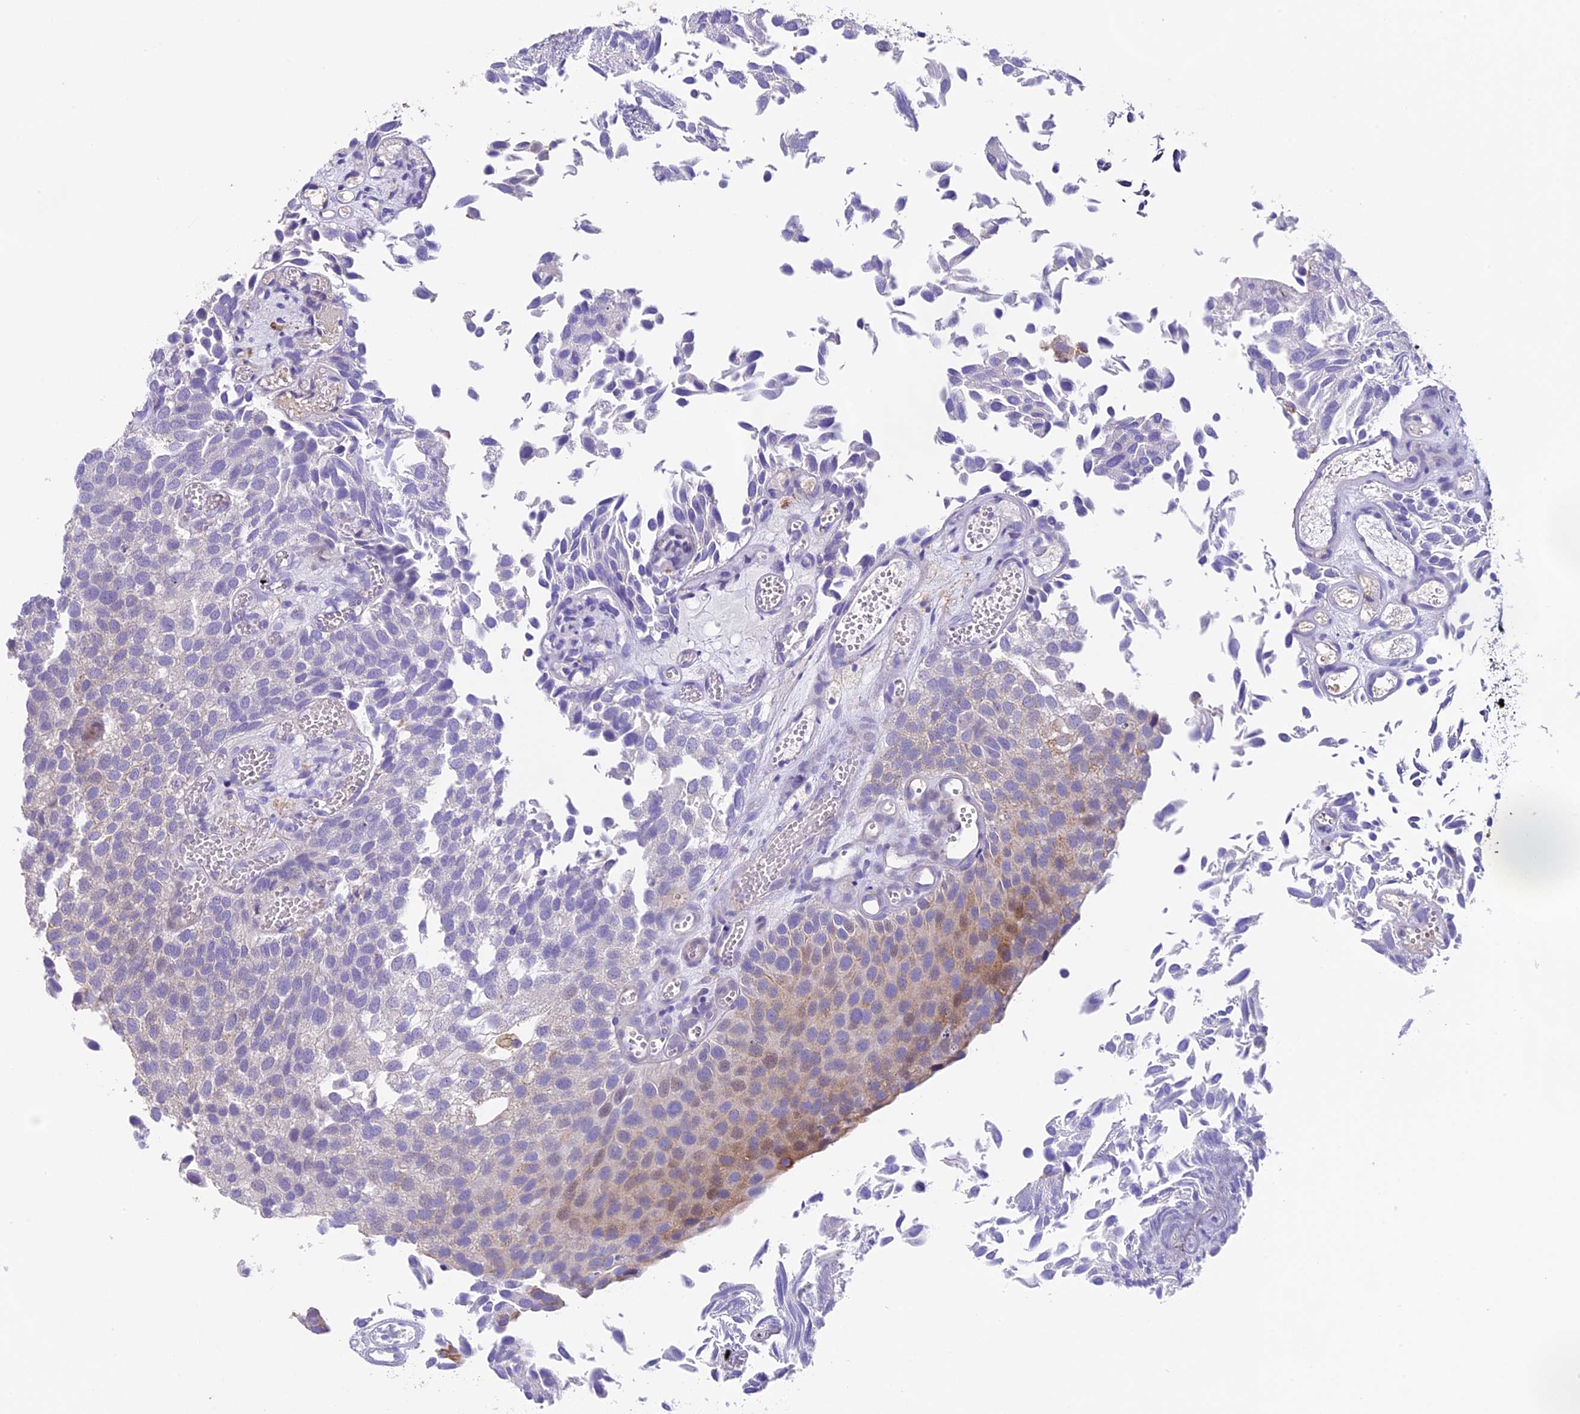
{"staining": {"intensity": "moderate", "quantity": "<25%", "location": "cytoplasmic/membranous"}, "tissue": "urothelial cancer", "cell_type": "Tumor cells", "image_type": "cancer", "snomed": [{"axis": "morphology", "description": "Urothelial carcinoma, Low grade"}, {"axis": "topography", "description": "Urinary bladder"}], "caption": "A high-resolution micrograph shows immunohistochemistry (IHC) staining of urothelial cancer, which exhibits moderate cytoplasmic/membranous positivity in about <25% of tumor cells.", "gene": "NOD2", "patient": {"sex": "male", "age": 89}}